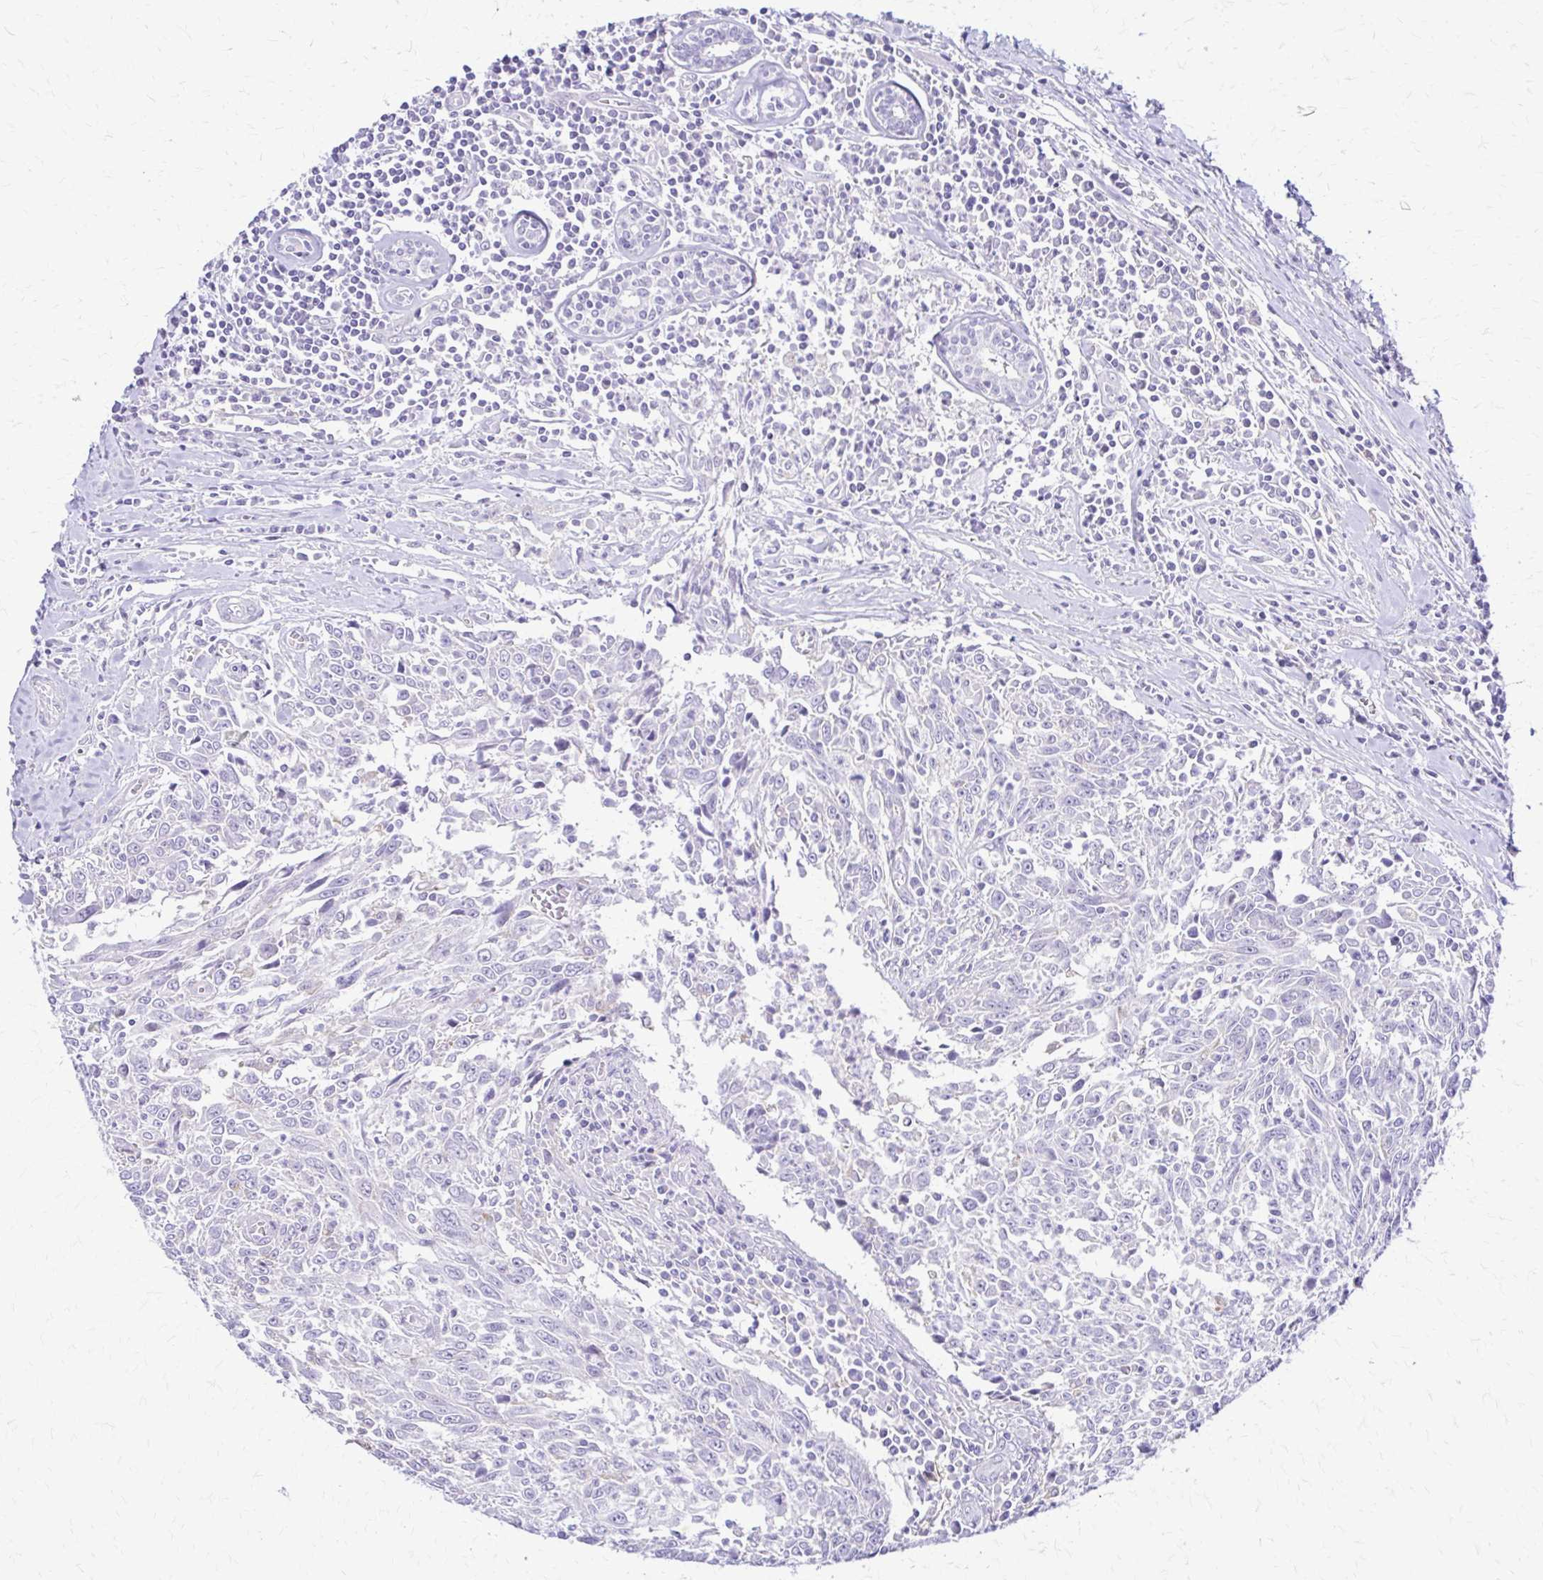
{"staining": {"intensity": "negative", "quantity": "none", "location": "none"}, "tissue": "breast cancer", "cell_type": "Tumor cells", "image_type": "cancer", "snomed": [{"axis": "morphology", "description": "Duct carcinoma"}, {"axis": "topography", "description": "Breast"}], "caption": "The histopathology image displays no significant positivity in tumor cells of breast cancer.", "gene": "RHOBTB2", "patient": {"sex": "female", "age": 50}}